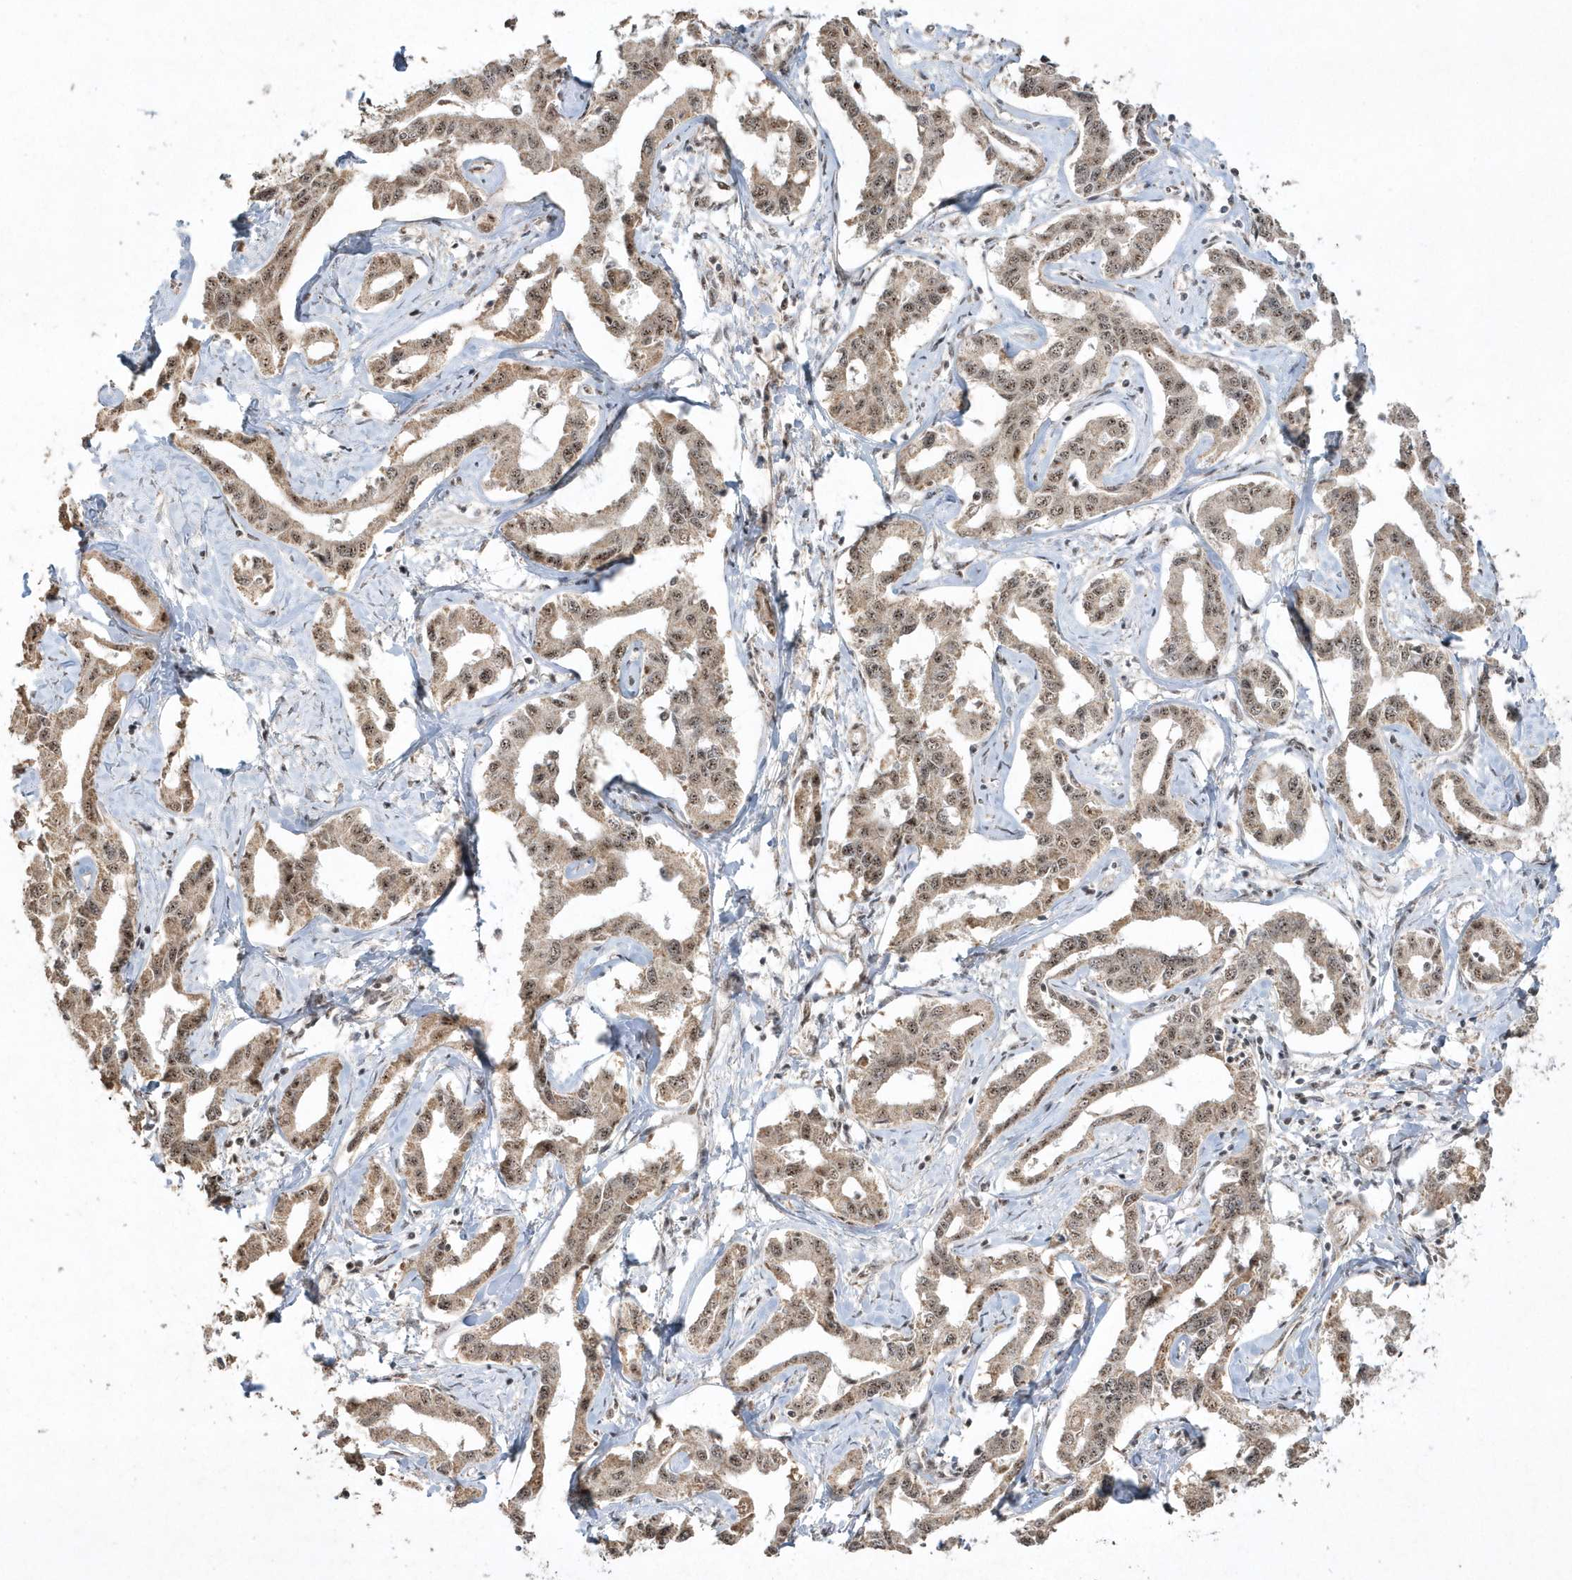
{"staining": {"intensity": "moderate", "quantity": ">75%", "location": "nuclear"}, "tissue": "liver cancer", "cell_type": "Tumor cells", "image_type": "cancer", "snomed": [{"axis": "morphology", "description": "Cholangiocarcinoma"}, {"axis": "topography", "description": "Liver"}], "caption": "High-power microscopy captured an immunohistochemistry (IHC) image of liver cholangiocarcinoma, revealing moderate nuclear staining in about >75% of tumor cells.", "gene": "POLR3B", "patient": {"sex": "male", "age": 59}}